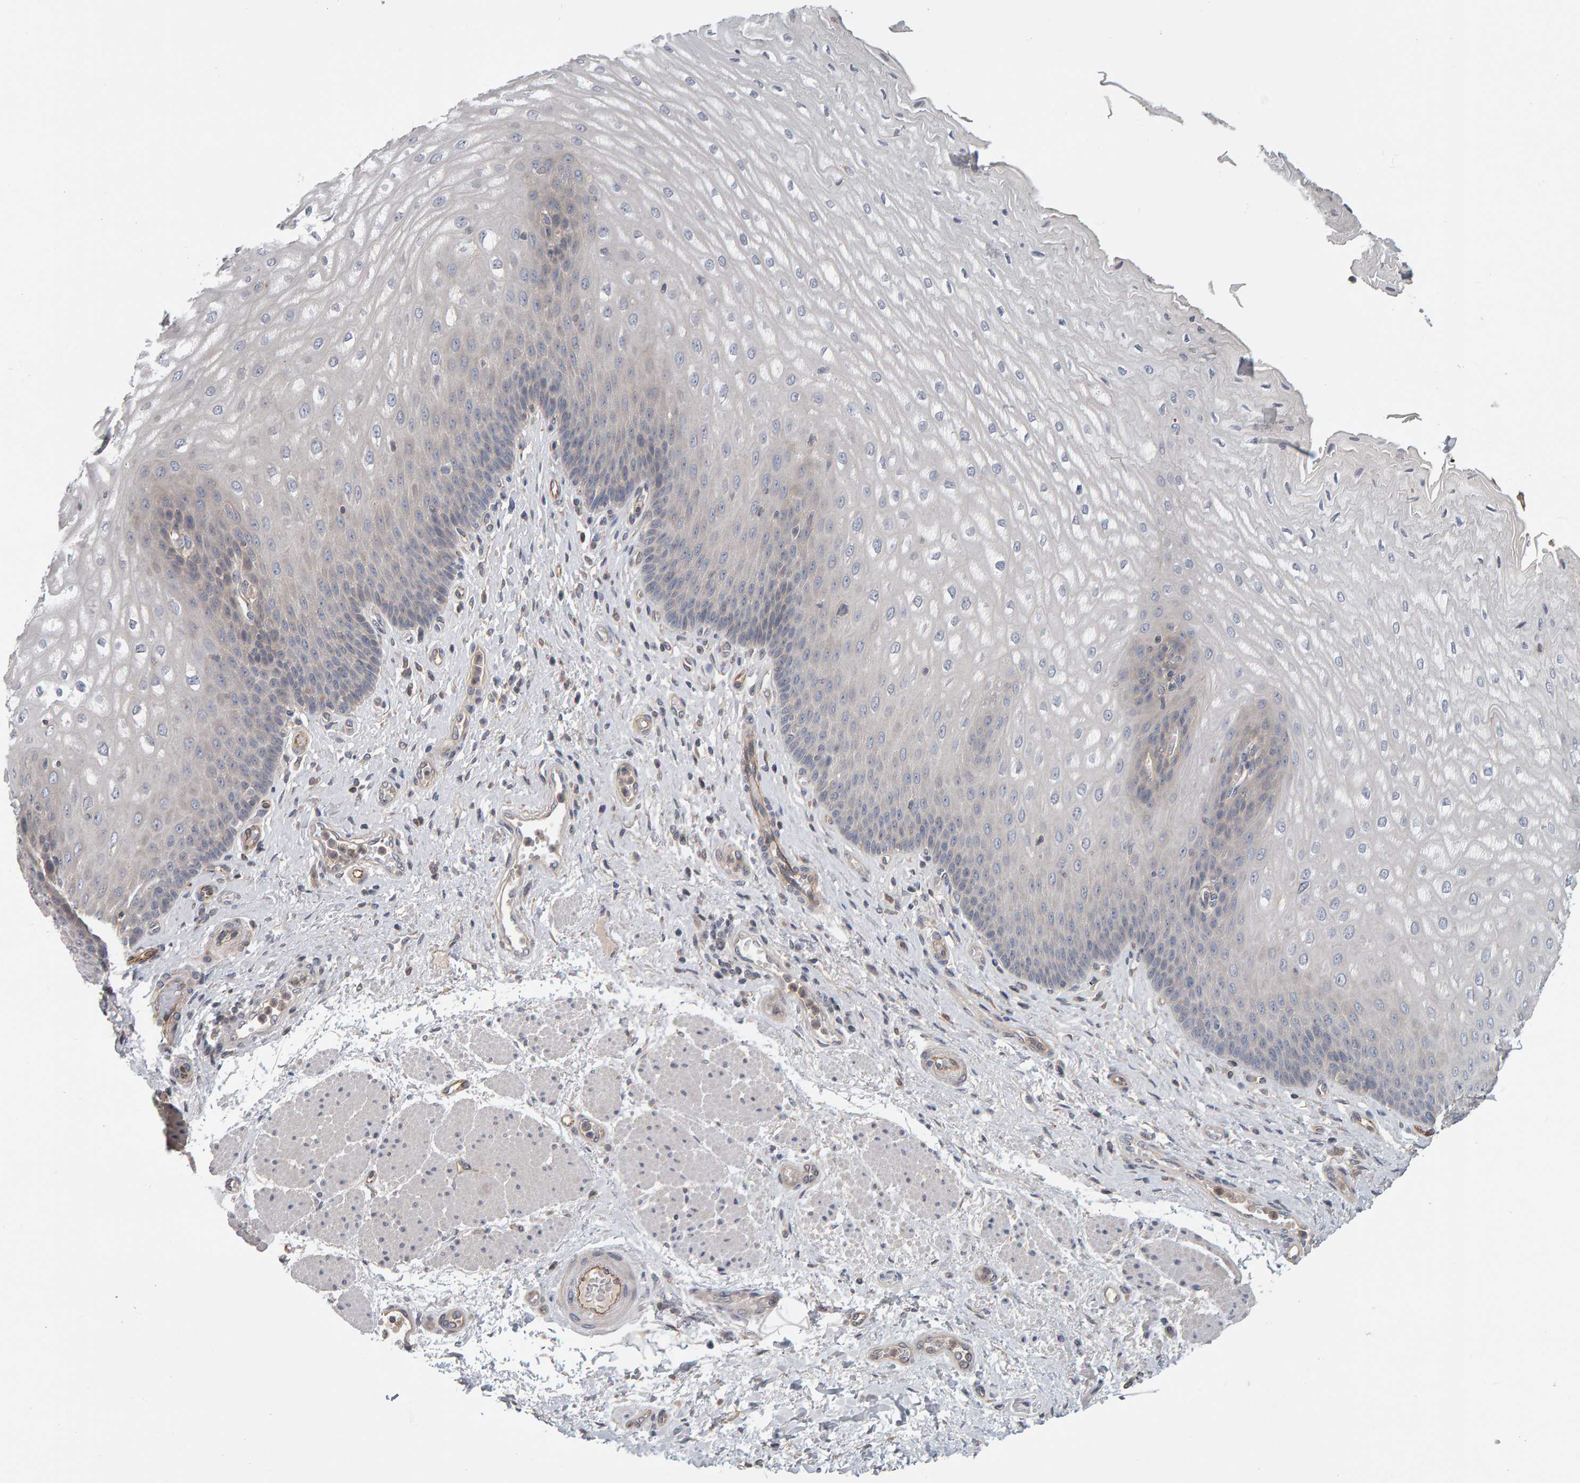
{"staining": {"intensity": "weak", "quantity": "<25%", "location": "cytoplasmic/membranous"}, "tissue": "esophagus", "cell_type": "Squamous epithelial cells", "image_type": "normal", "snomed": [{"axis": "morphology", "description": "Normal tissue, NOS"}, {"axis": "topography", "description": "Esophagus"}], "caption": "Photomicrograph shows no significant protein staining in squamous epithelial cells of normal esophagus. (IHC, brightfield microscopy, high magnification).", "gene": "C9orf72", "patient": {"sex": "male", "age": 54}}